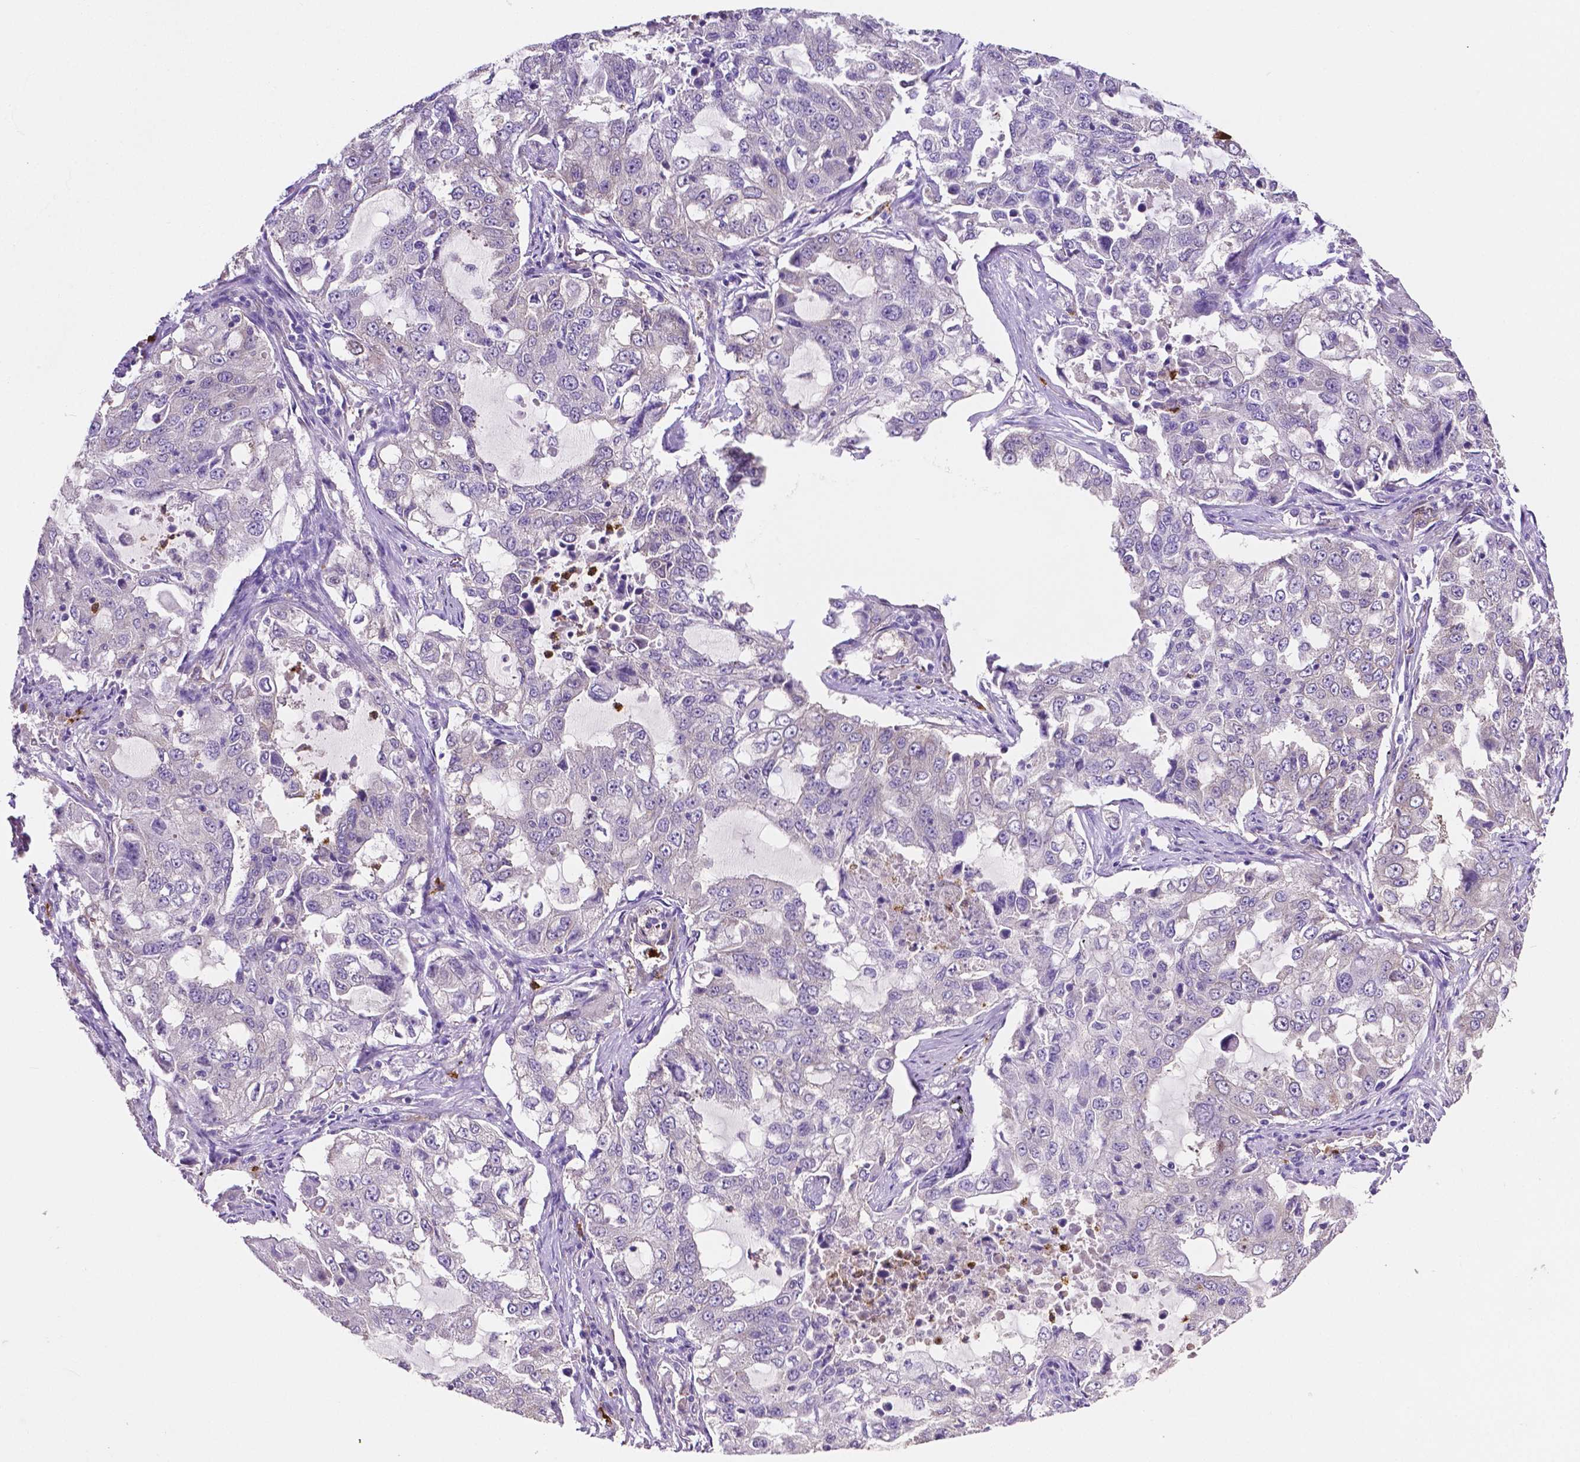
{"staining": {"intensity": "negative", "quantity": "none", "location": "none"}, "tissue": "lung cancer", "cell_type": "Tumor cells", "image_type": "cancer", "snomed": [{"axis": "morphology", "description": "Adenocarcinoma, NOS"}, {"axis": "topography", "description": "Lung"}], "caption": "A high-resolution image shows IHC staining of lung adenocarcinoma, which displays no significant expression in tumor cells.", "gene": "MMP9", "patient": {"sex": "female", "age": 61}}